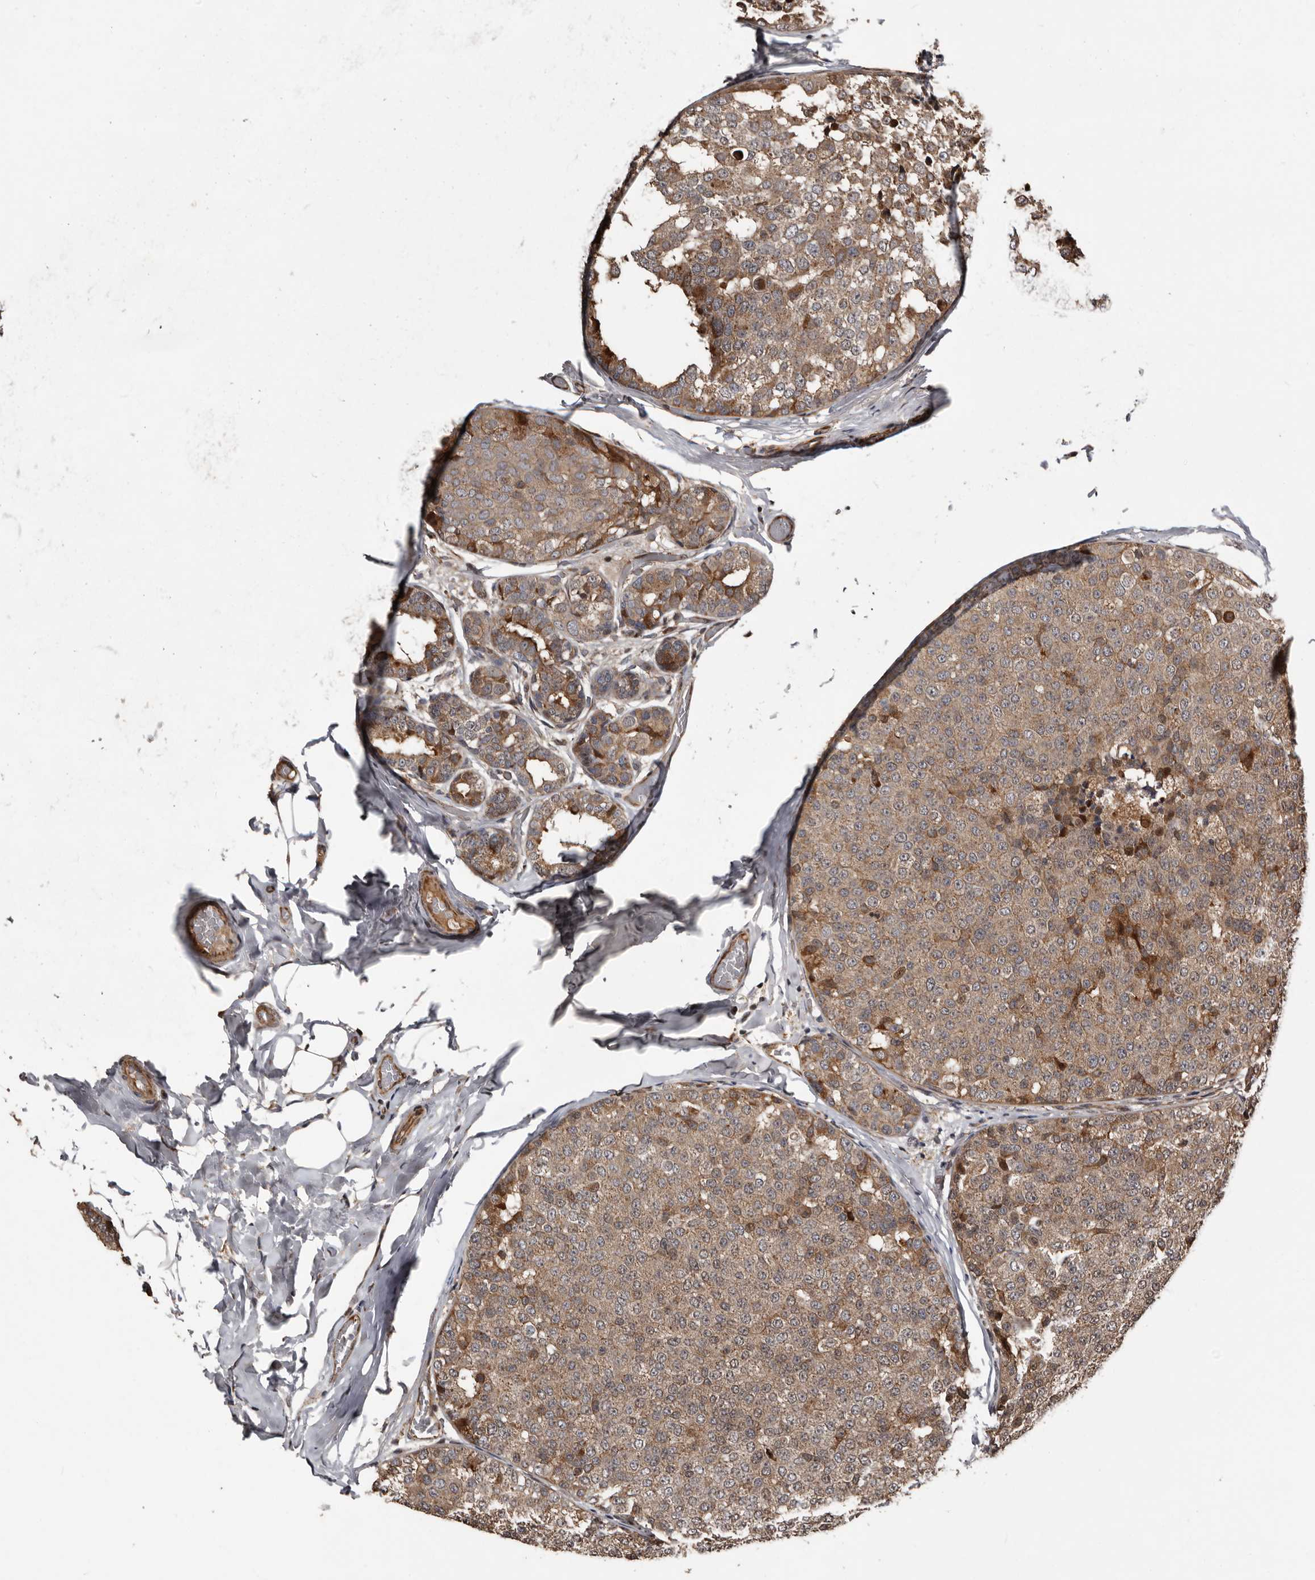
{"staining": {"intensity": "moderate", "quantity": ">75%", "location": "cytoplasmic/membranous"}, "tissue": "breast cancer", "cell_type": "Tumor cells", "image_type": "cancer", "snomed": [{"axis": "morphology", "description": "Normal tissue, NOS"}, {"axis": "morphology", "description": "Duct carcinoma"}, {"axis": "topography", "description": "Breast"}], "caption": "IHC (DAB) staining of human breast cancer (invasive ductal carcinoma) demonstrates moderate cytoplasmic/membranous protein positivity in approximately >75% of tumor cells. (DAB = brown stain, brightfield microscopy at high magnification).", "gene": "SERTAD4", "patient": {"sex": "female", "age": 43}}